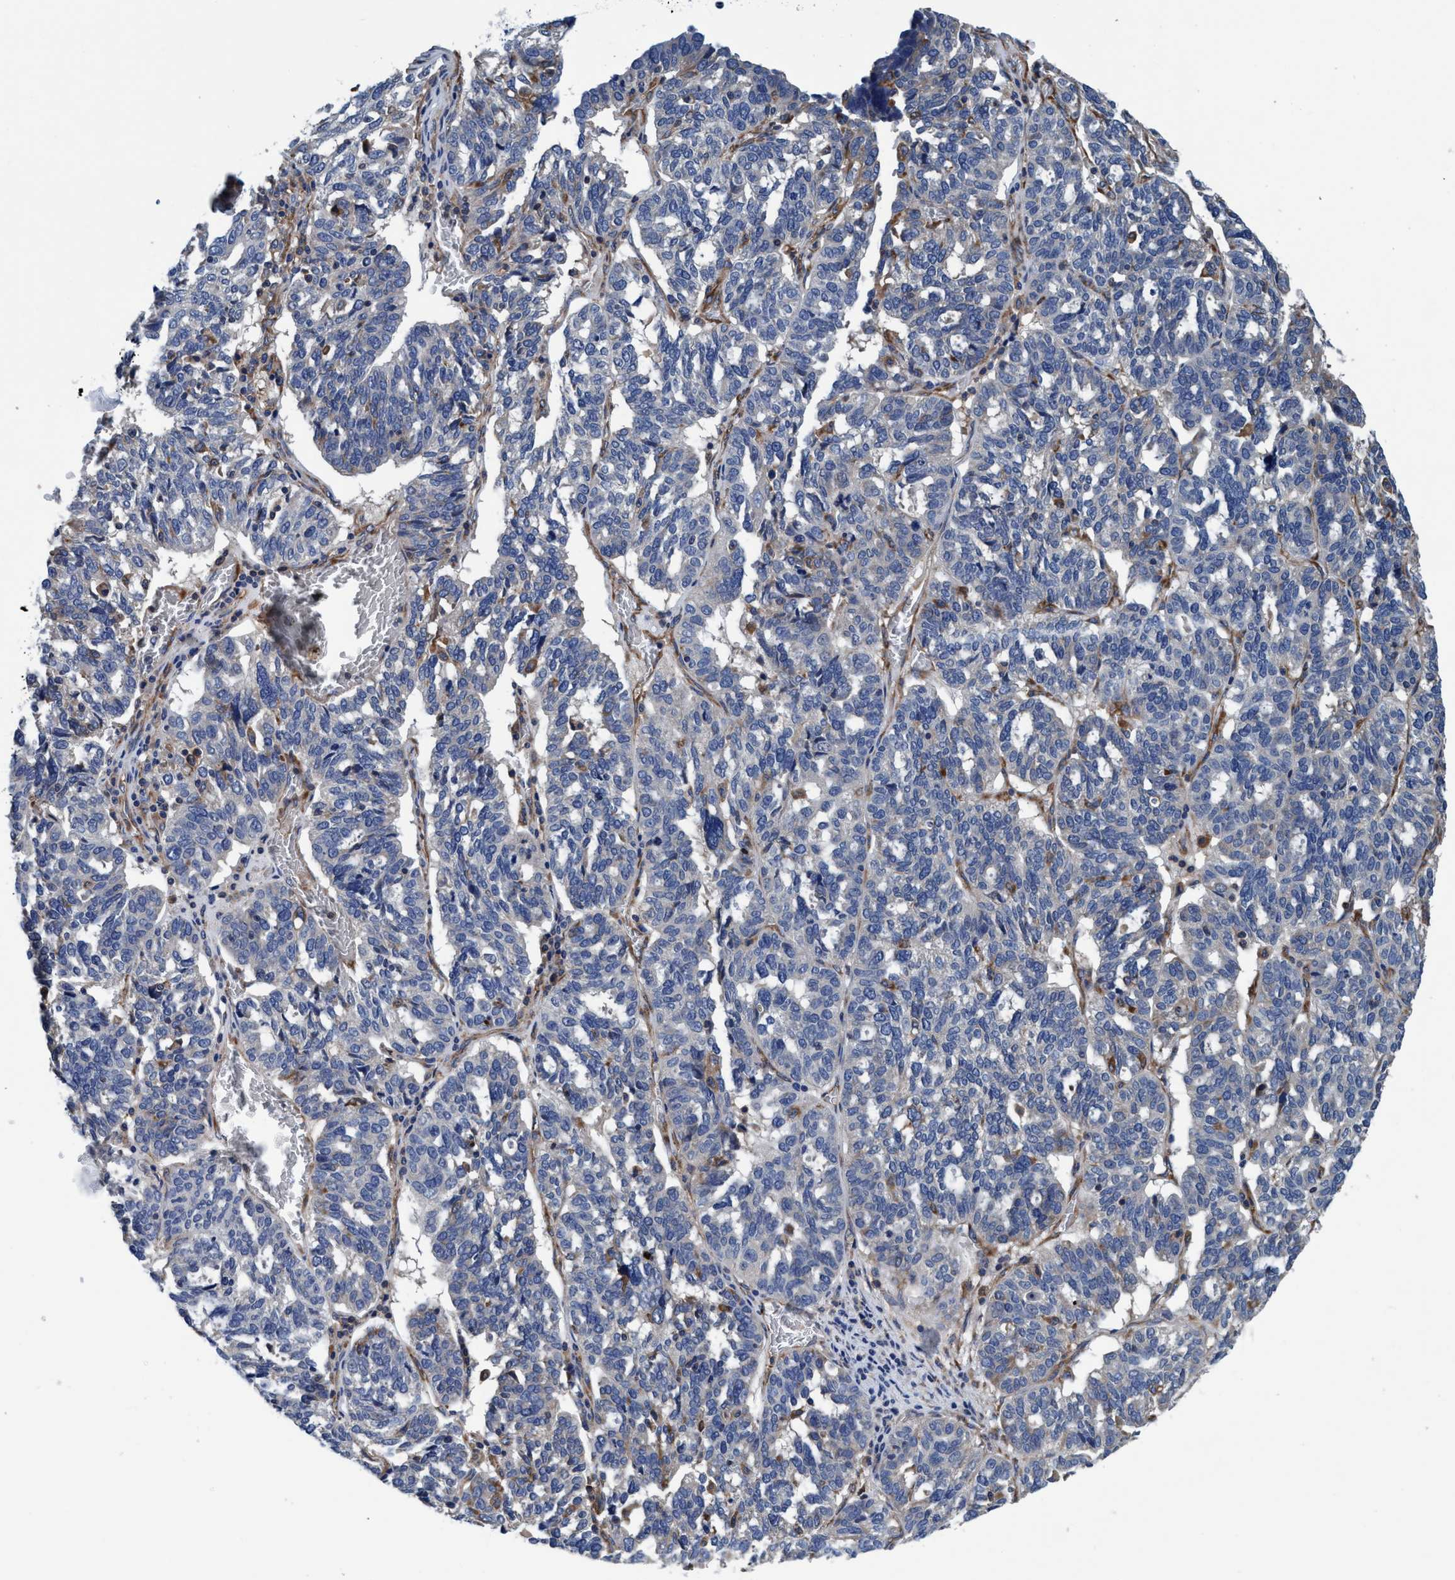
{"staining": {"intensity": "weak", "quantity": "<25%", "location": "cytoplasmic/membranous"}, "tissue": "ovarian cancer", "cell_type": "Tumor cells", "image_type": "cancer", "snomed": [{"axis": "morphology", "description": "Cystadenocarcinoma, serous, NOS"}, {"axis": "topography", "description": "Ovary"}], "caption": "The image demonstrates no significant expression in tumor cells of serous cystadenocarcinoma (ovarian).", "gene": "ENDOG", "patient": {"sex": "female", "age": 59}}